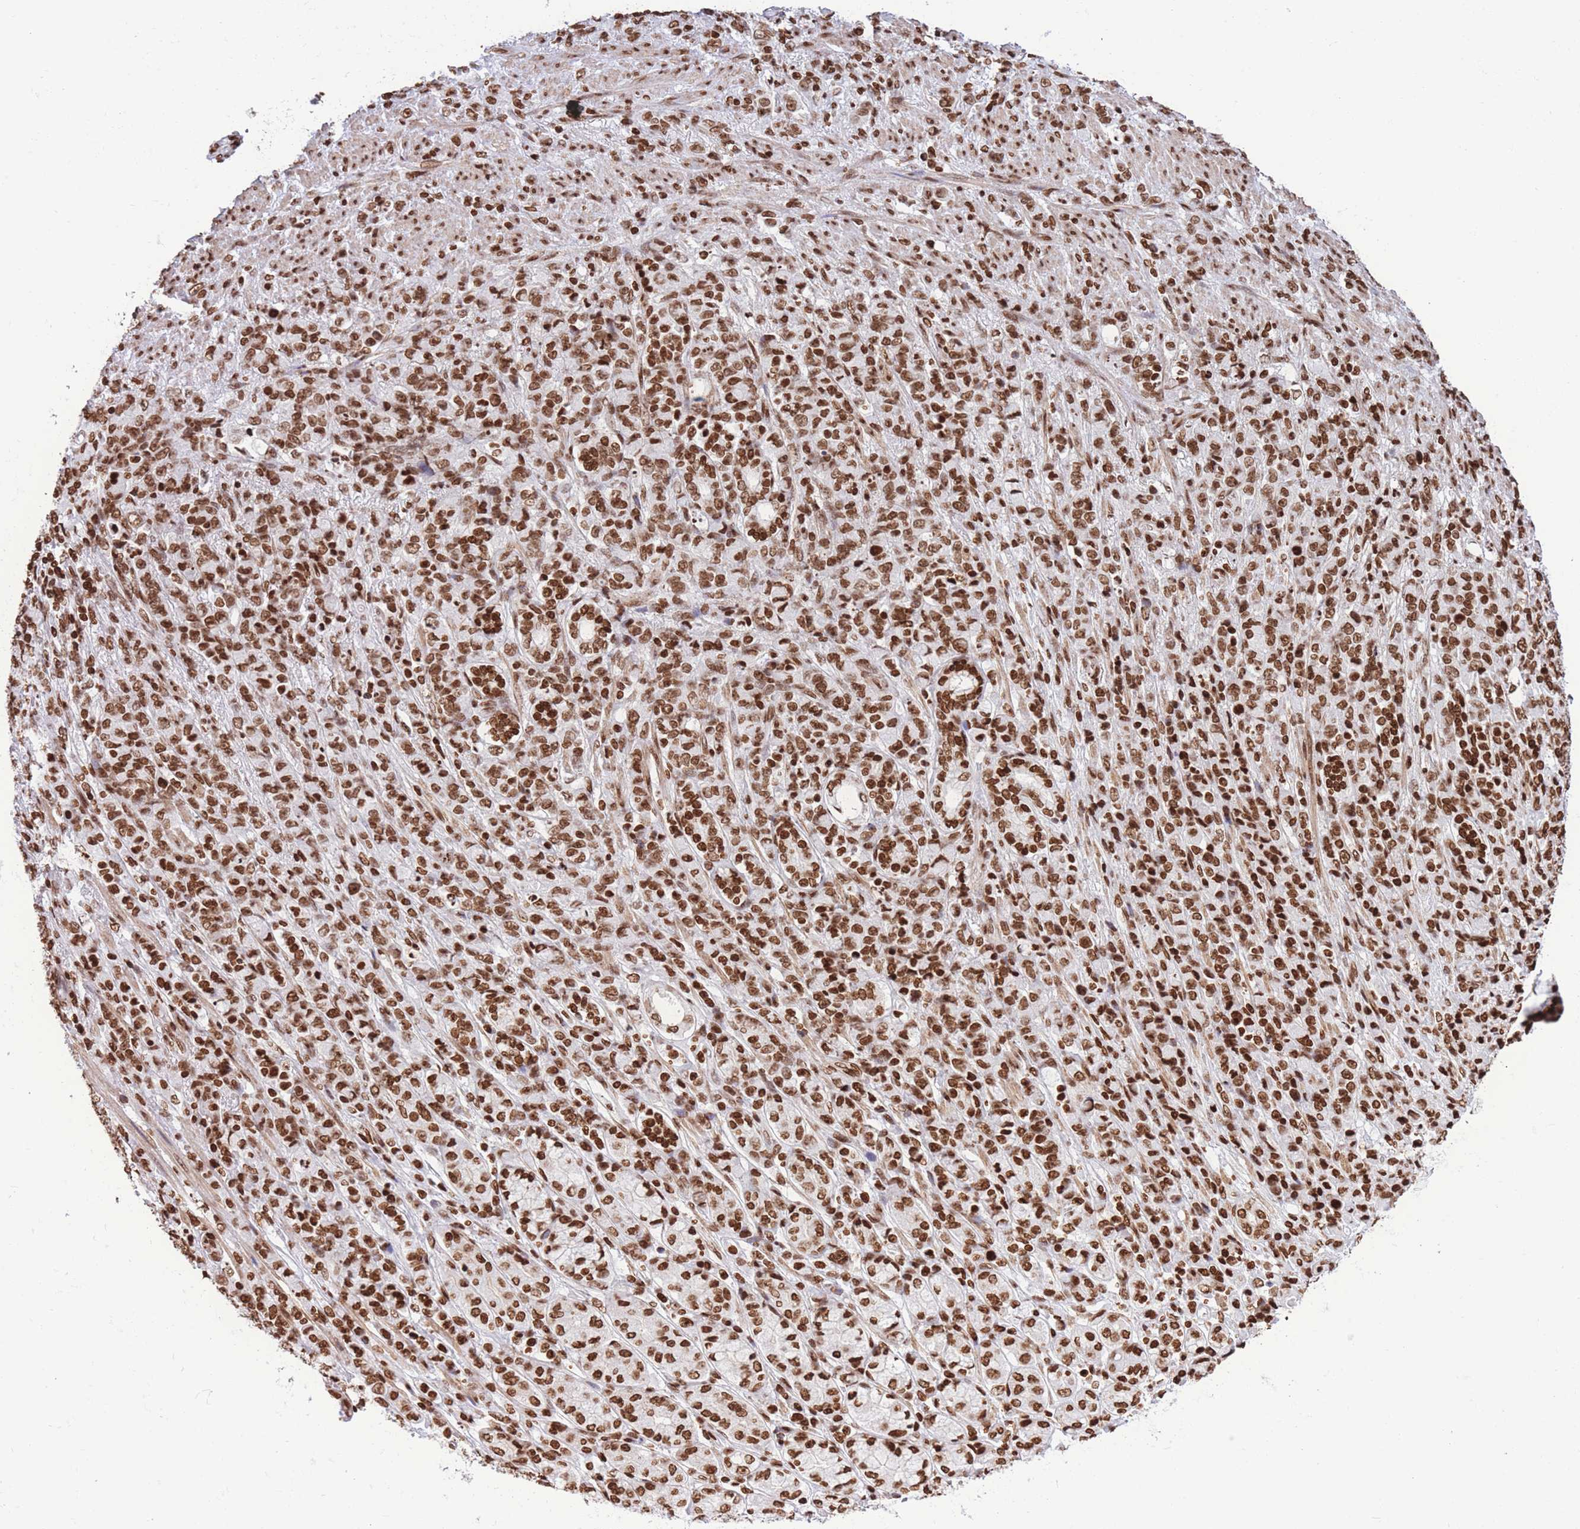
{"staining": {"intensity": "strong", "quantity": ">75%", "location": "nuclear"}, "tissue": "stomach cancer", "cell_type": "Tumor cells", "image_type": "cancer", "snomed": [{"axis": "morphology", "description": "Adenocarcinoma, NOS"}, {"axis": "topography", "description": "Stomach"}], "caption": "Immunohistochemistry histopathology image of stomach cancer stained for a protein (brown), which exhibits high levels of strong nuclear staining in about >75% of tumor cells.", "gene": "H2BC11", "patient": {"sex": "female", "age": 79}}